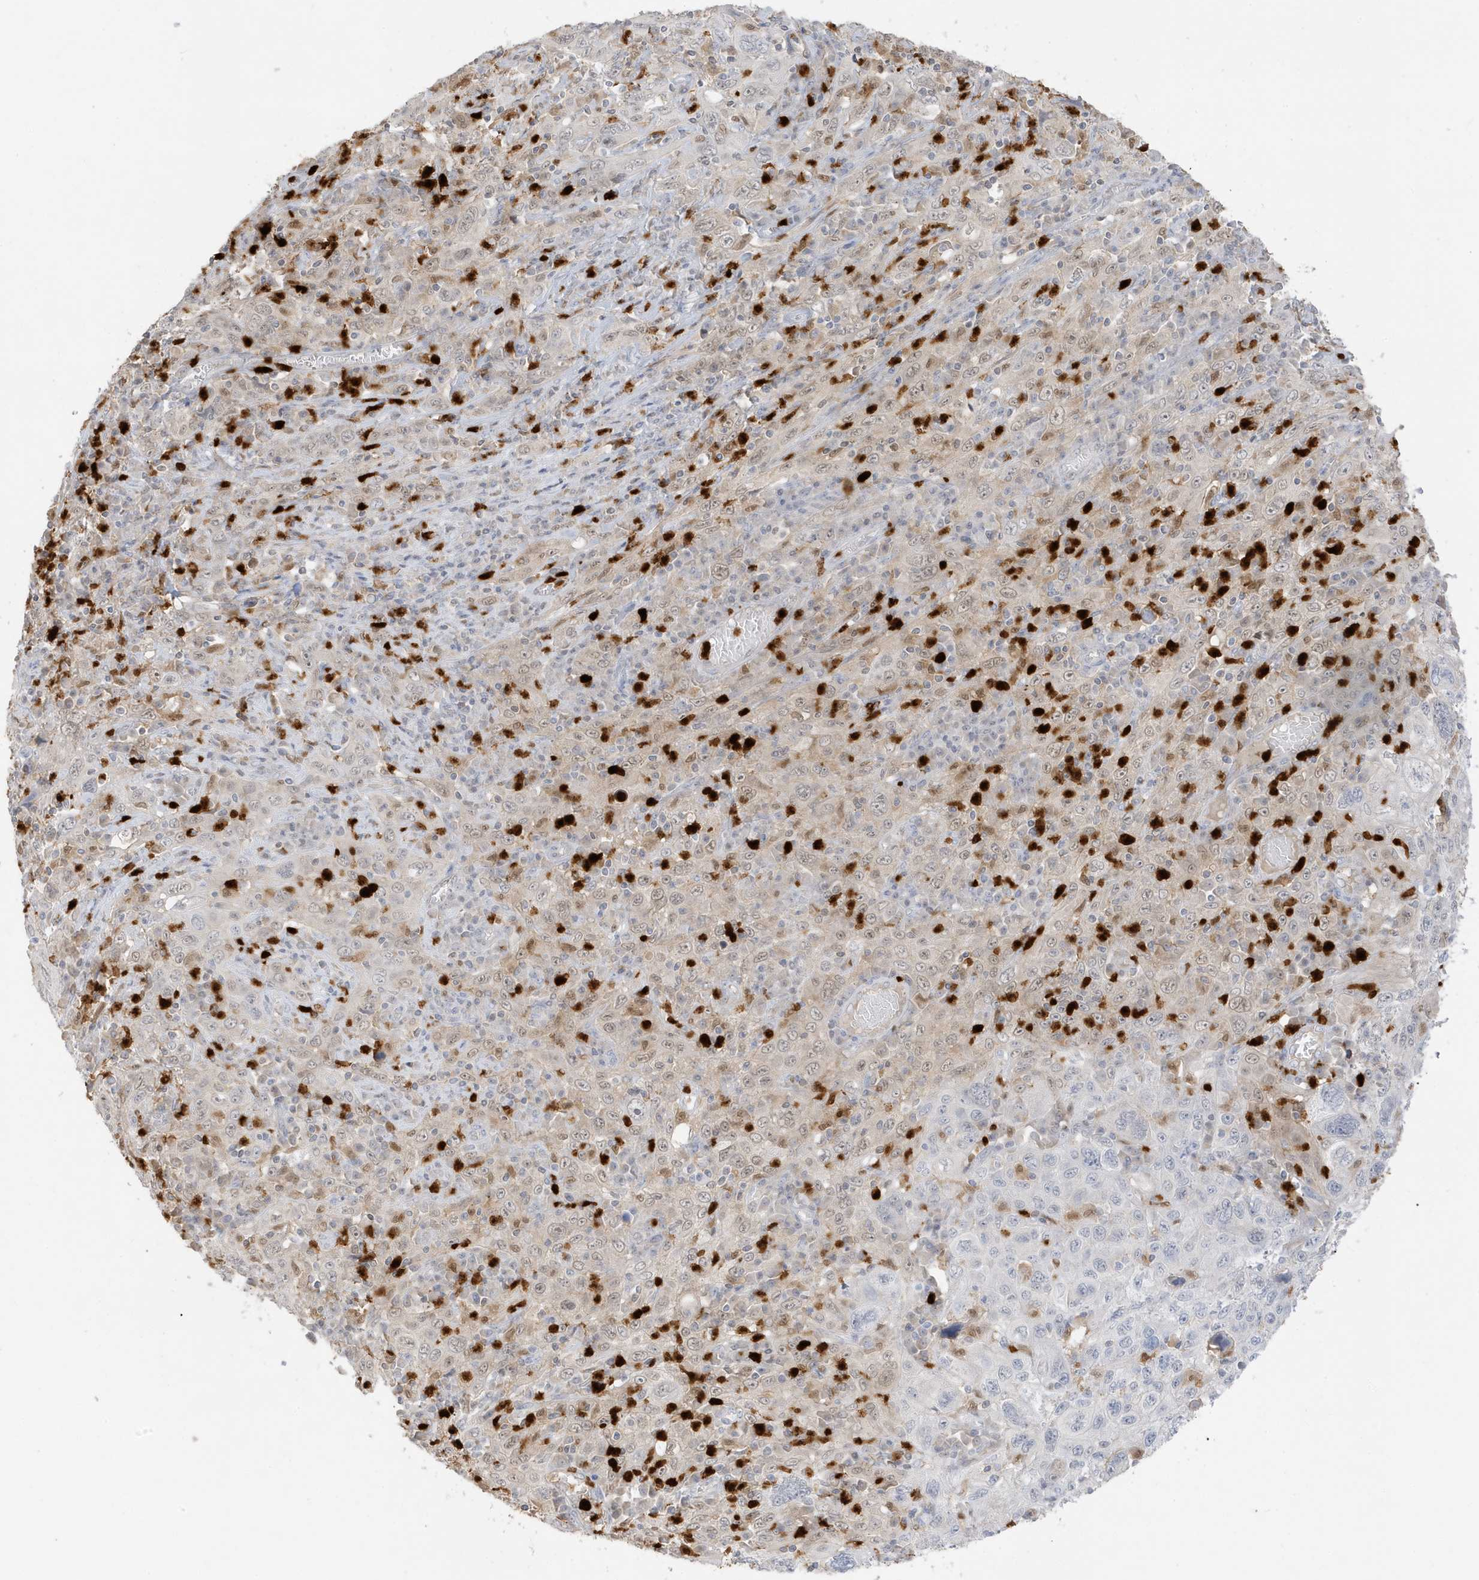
{"staining": {"intensity": "moderate", "quantity": "25%-75%", "location": "cytoplasmic/membranous,nuclear"}, "tissue": "cervical cancer", "cell_type": "Tumor cells", "image_type": "cancer", "snomed": [{"axis": "morphology", "description": "Squamous cell carcinoma, NOS"}, {"axis": "topography", "description": "Cervix"}], "caption": "Cervical cancer stained with a brown dye demonstrates moderate cytoplasmic/membranous and nuclear positive staining in approximately 25%-75% of tumor cells.", "gene": "GCA", "patient": {"sex": "female", "age": 46}}